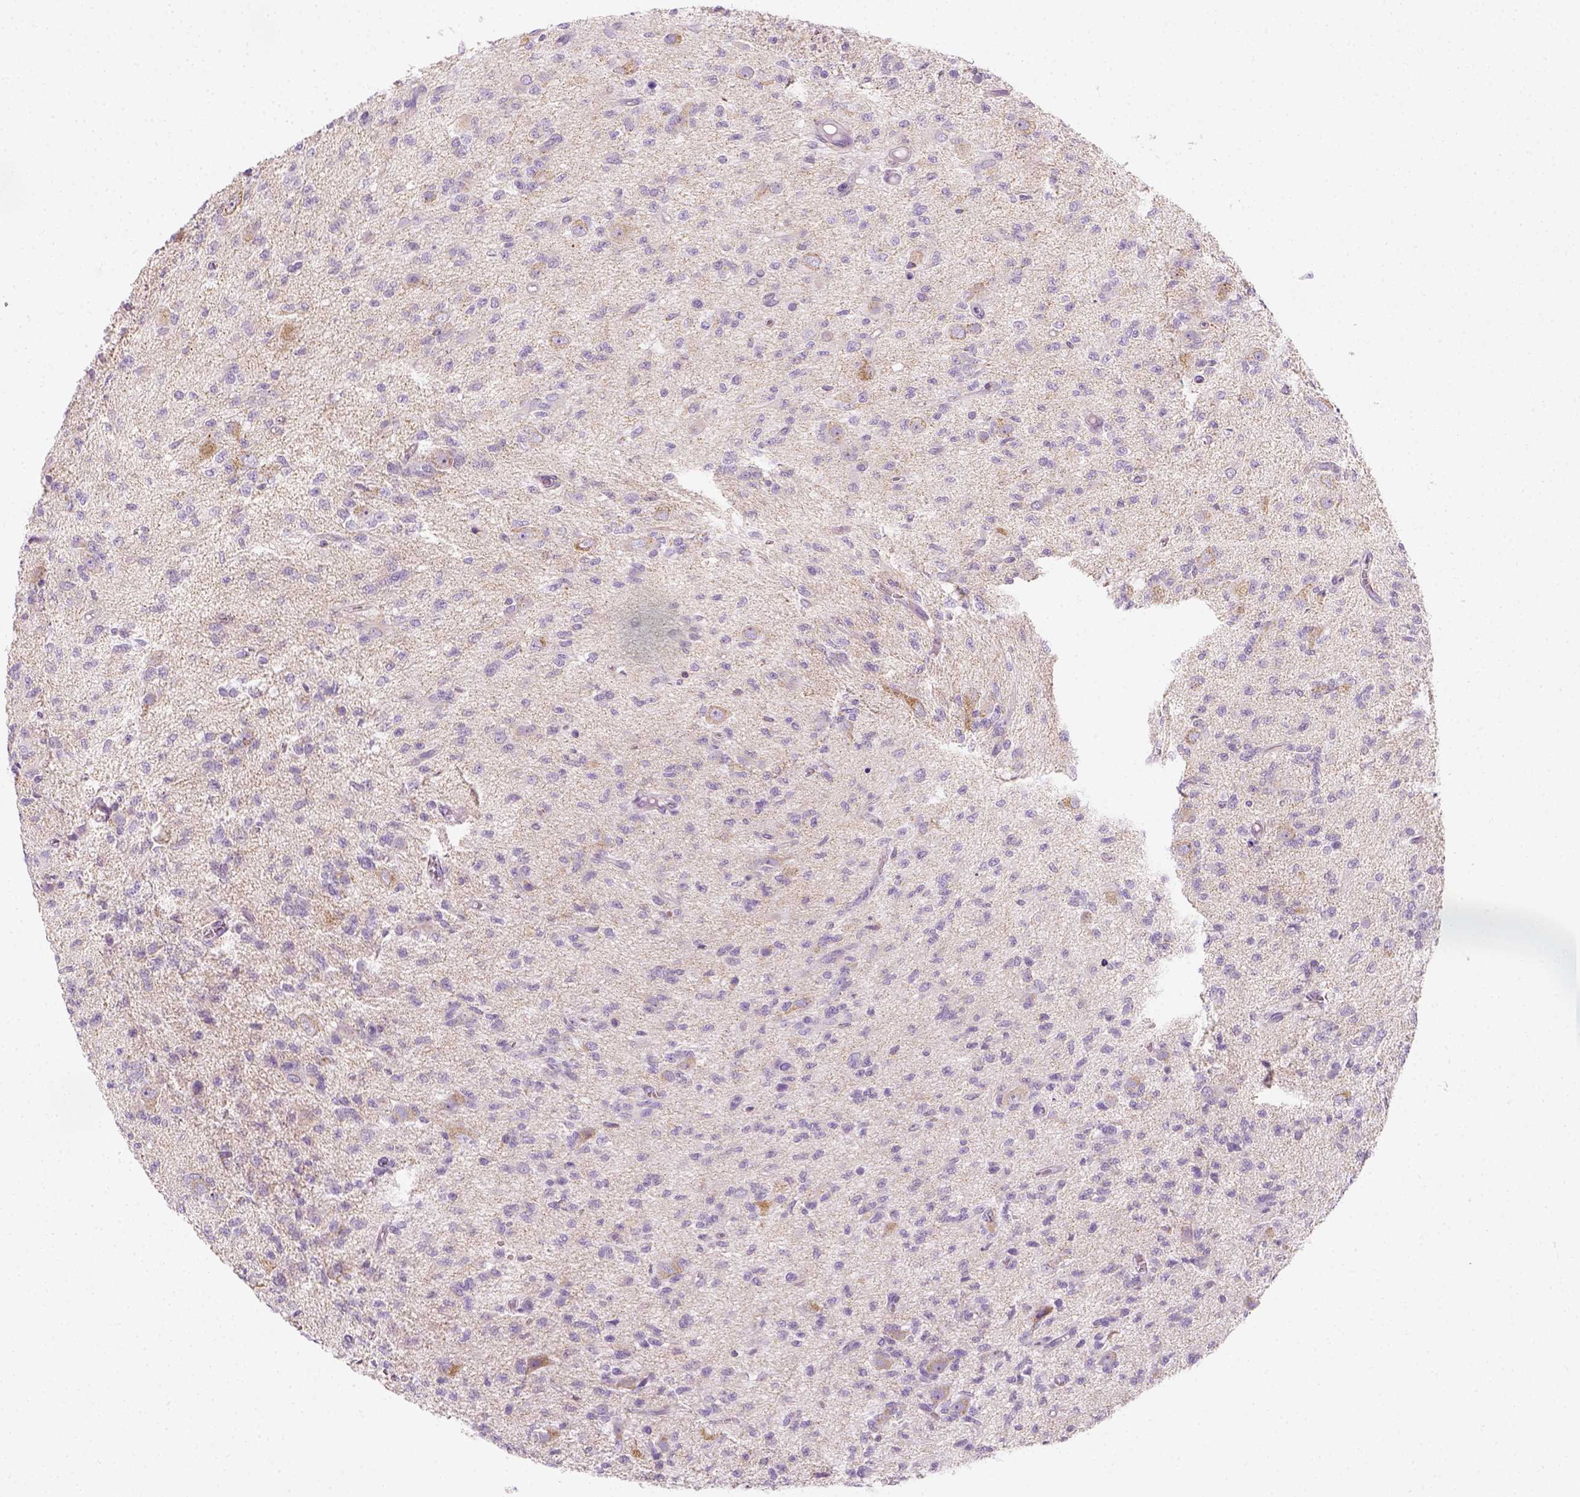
{"staining": {"intensity": "negative", "quantity": "none", "location": "none"}, "tissue": "glioma", "cell_type": "Tumor cells", "image_type": "cancer", "snomed": [{"axis": "morphology", "description": "Glioma, malignant, Low grade"}, {"axis": "topography", "description": "Brain"}], "caption": "Human glioma stained for a protein using immunohistochemistry (IHC) demonstrates no positivity in tumor cells.", "gene": "AWAT2", "patient": {"sex": "male", "age": 64}}